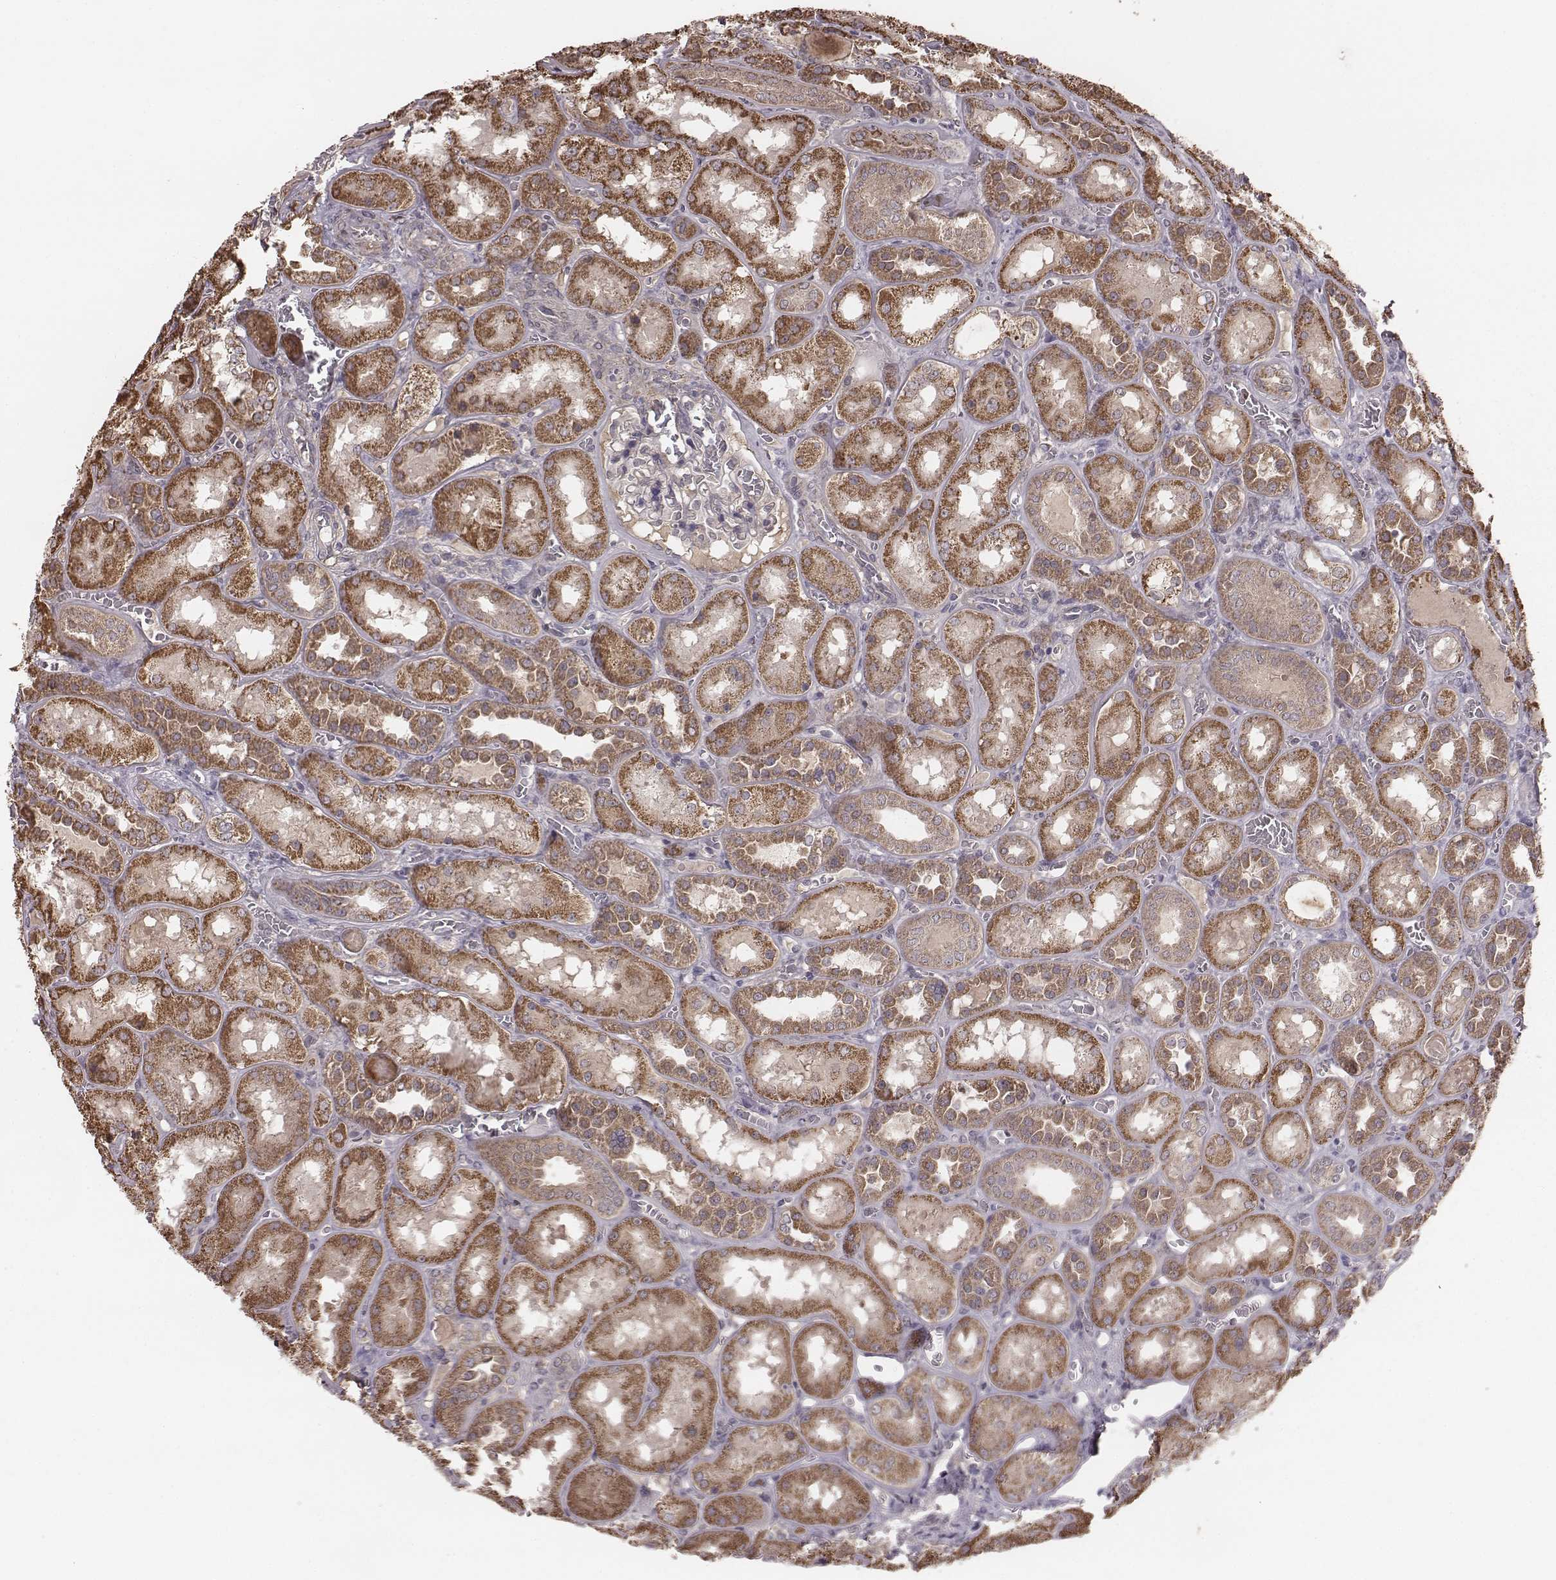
{"staining": {"intensity": "negative", "quantity": "none", "location": "none"}, "tissue": "kidney", "cell_type": "Cells in glomeruli", "image_type": "normal", "snomed": [{"axis": "morphology", "description": "Normal tissue, NOS"}, {"axis": "topography", "description": "Kidney"}], "caption": "There is no significant staining in cells in glomeruli of kidney. The staining is performed using DAB brown chromogen with nuclei counter-stained in using hematoxylin.", "gene": "PDCD2L", "patient": {"sex": "male", "age": 73}}